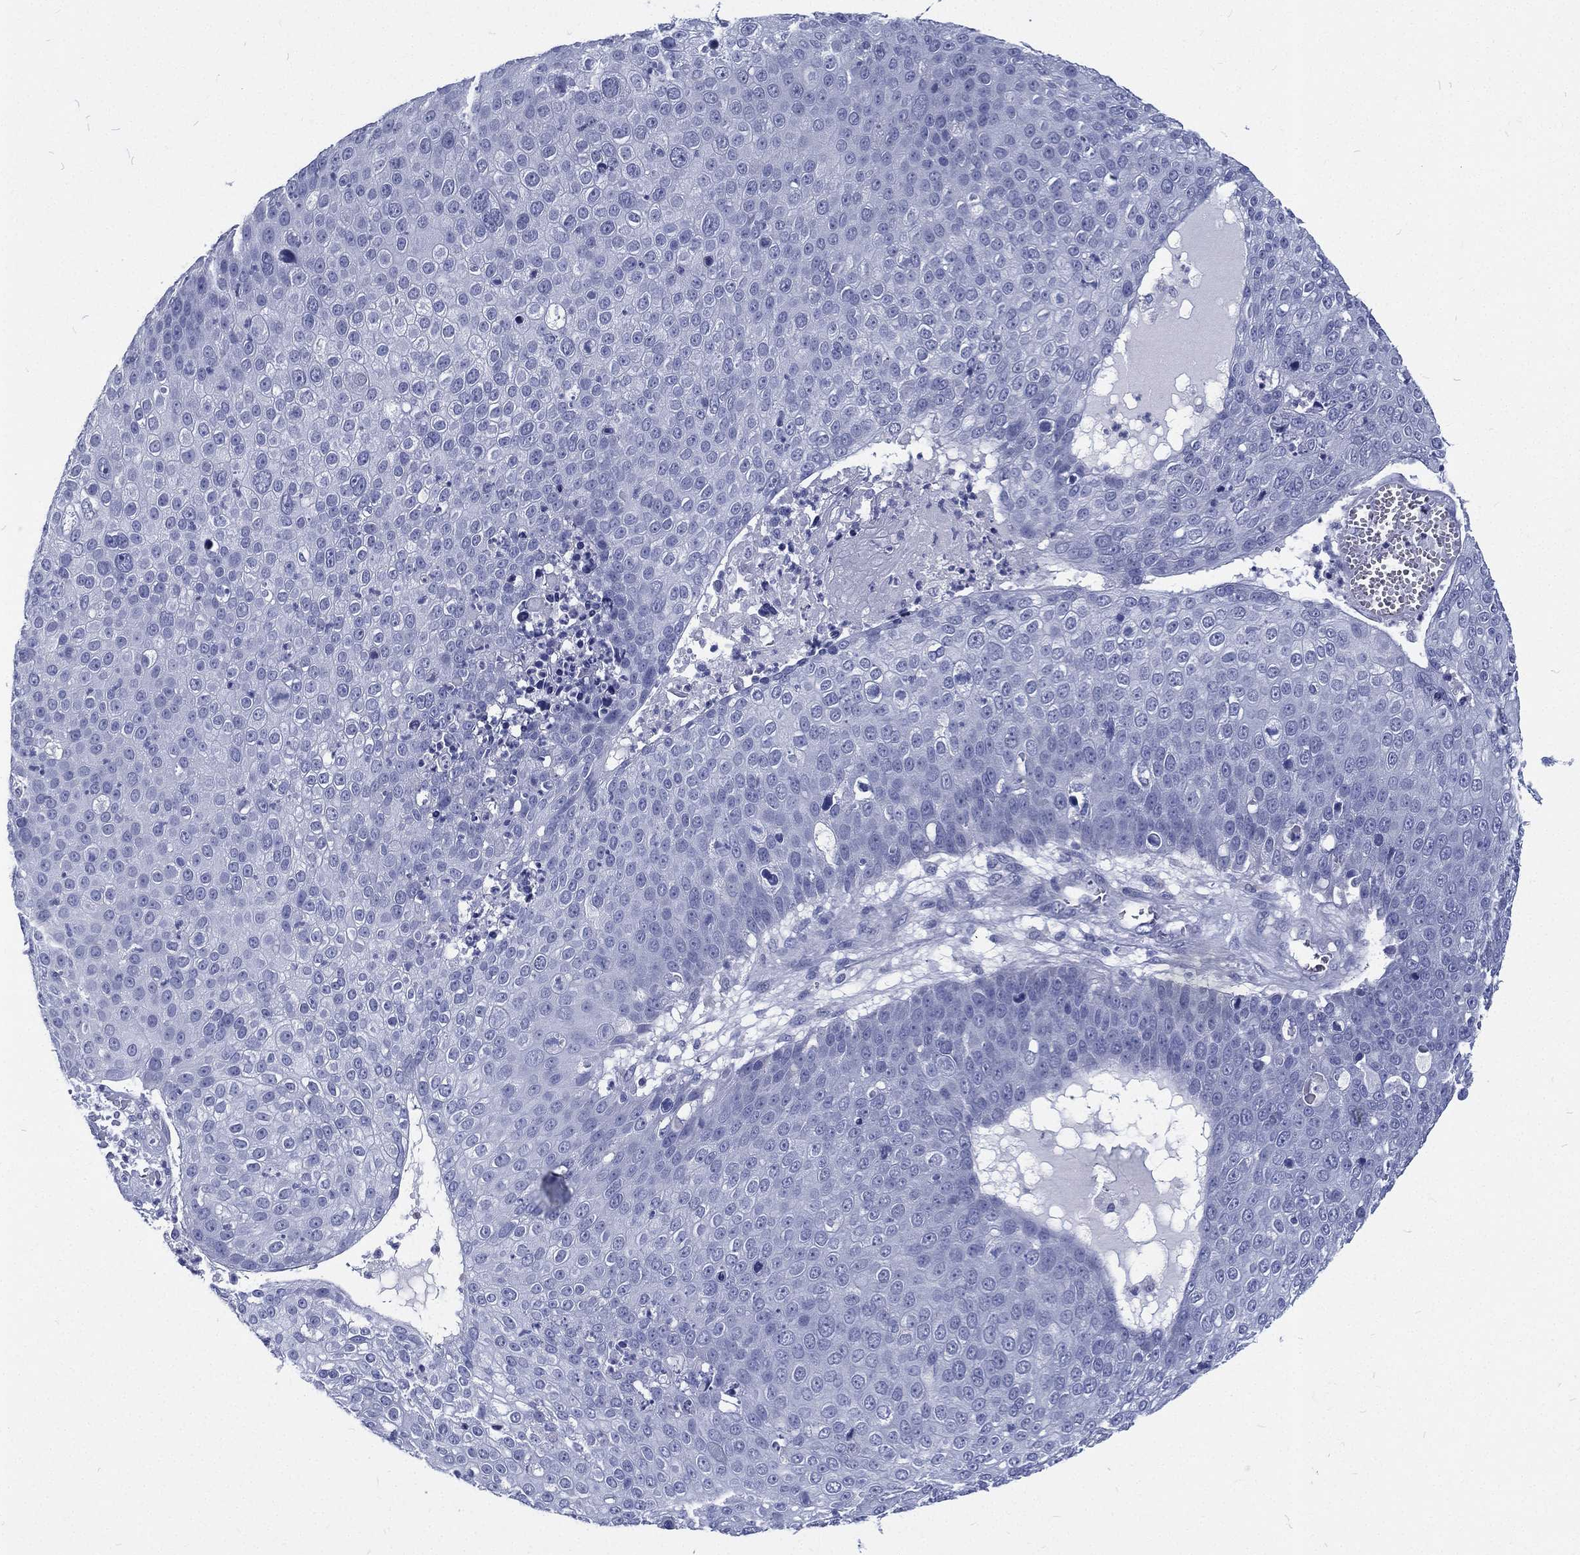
{"staining": {"intensity": "negative", "quantity": "none", "location": "none"}, "tissue": "skin cancer", "cell_type": "Tumor cells", "image_type": "cancer", "snomed": [{"axis": "morphology", "description": "Squamous cell carcinoma, NOS"}, {"axis": "topography", "description": "Skin"}], "caption": "Immunohistochemical staining of skin squamous cell carcinoma displays no significant staining in tumor cells.", "gene": "RSPH4A", "patient": {"sex": "male", "age": 71}}